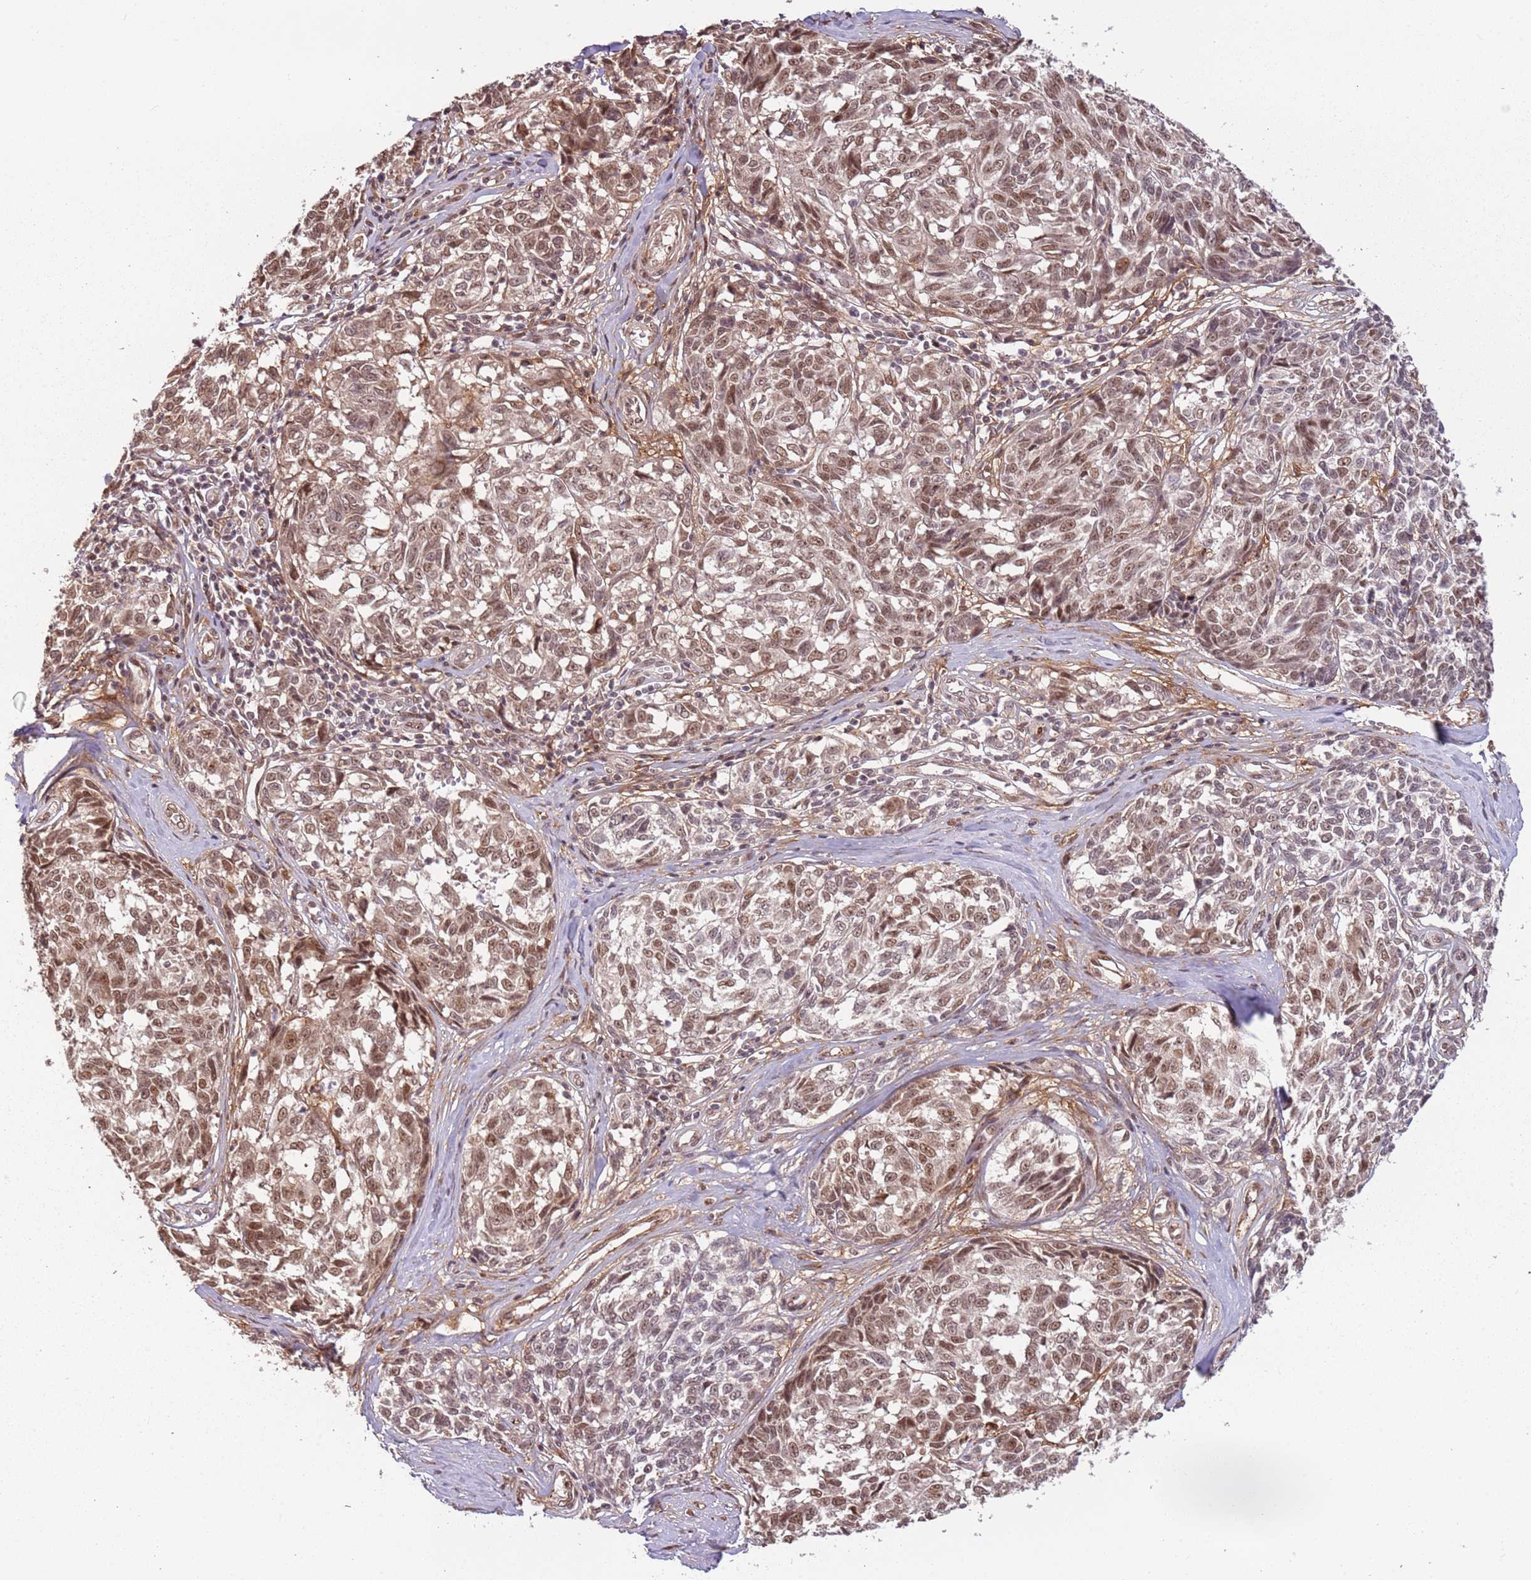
{"staining": {"intensity": "moderate", "quantity": ">75%", "location": "nuclear"}, "tissue": "melanoma", "cell_type": "Tumor cells", "image_type": "cancer", "snomed": [{"axis": "morphology", "description": "Normal tissue, NOS"}, {"axis": "morphology", "description": "Malignant melanoma, NOS"}, {"axis": "topography", "description": "Skin"}], "caption": "This photomicrograph demonstrates IHC staining of human melanoma, with medium moderate nuclear staining in approximately >75% of tumor cells.", "gene": "POLR3H", "patient": {"sex": "female", "age": 64}}